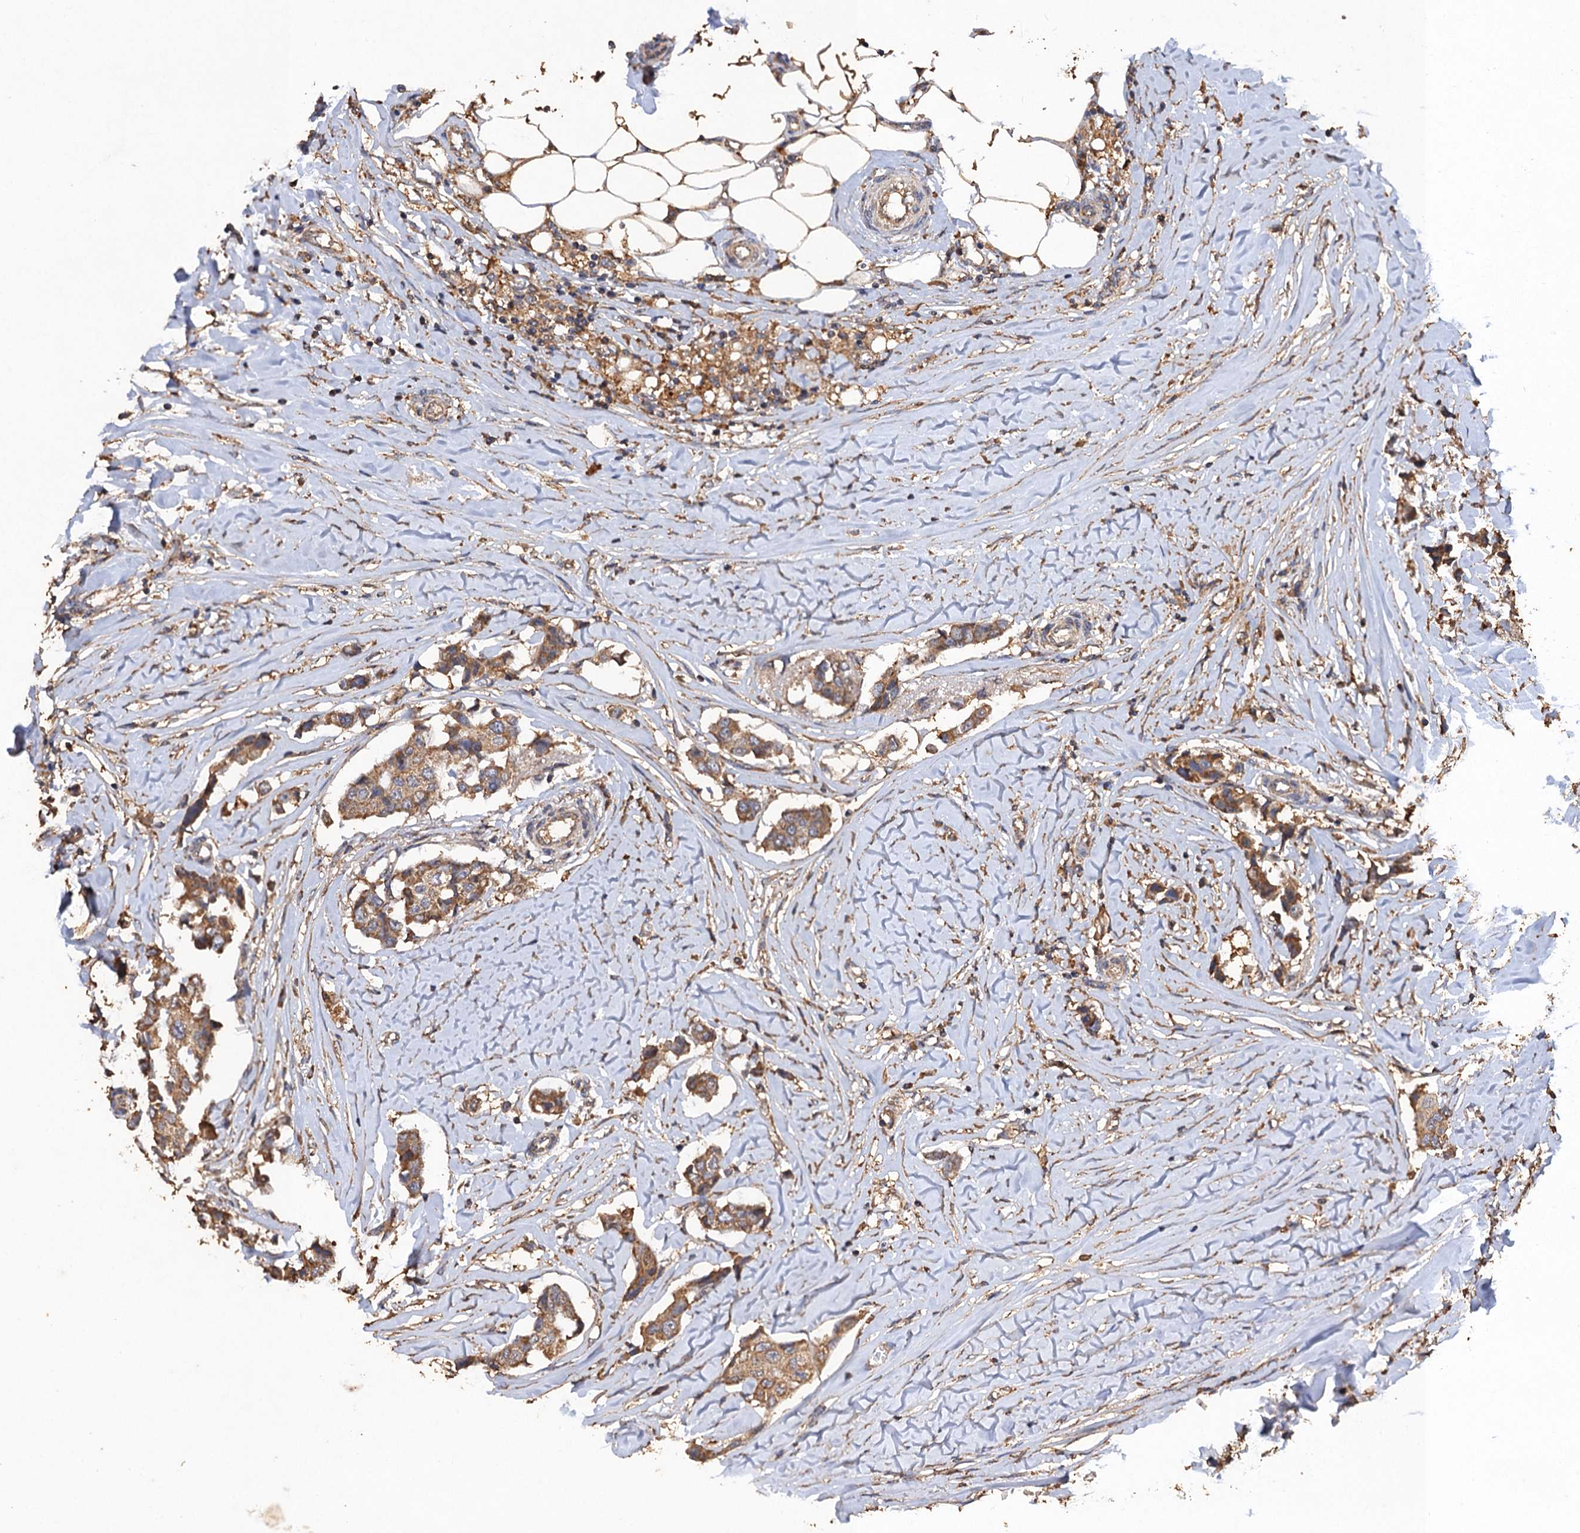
{"staining": {"intensity": "moderate", "quantity": ">75%", "location": "cytoplasmic/membranous"}, "tissue": "breast cancer", "cell_type": "Tumor cells", "image_type": "cancer", "snomed": [{"axis": "morphology", "description": "Duct carcinoma"}, {"axis": "topography", "description": "Breast"}], "caption": "A brown stain highlights moderate cytoplasmic/membranous expression of a protein in human breast cancer tumor cells.", "gene": "SCUBE3", "patient": {"sex": "female", "age": 80}}